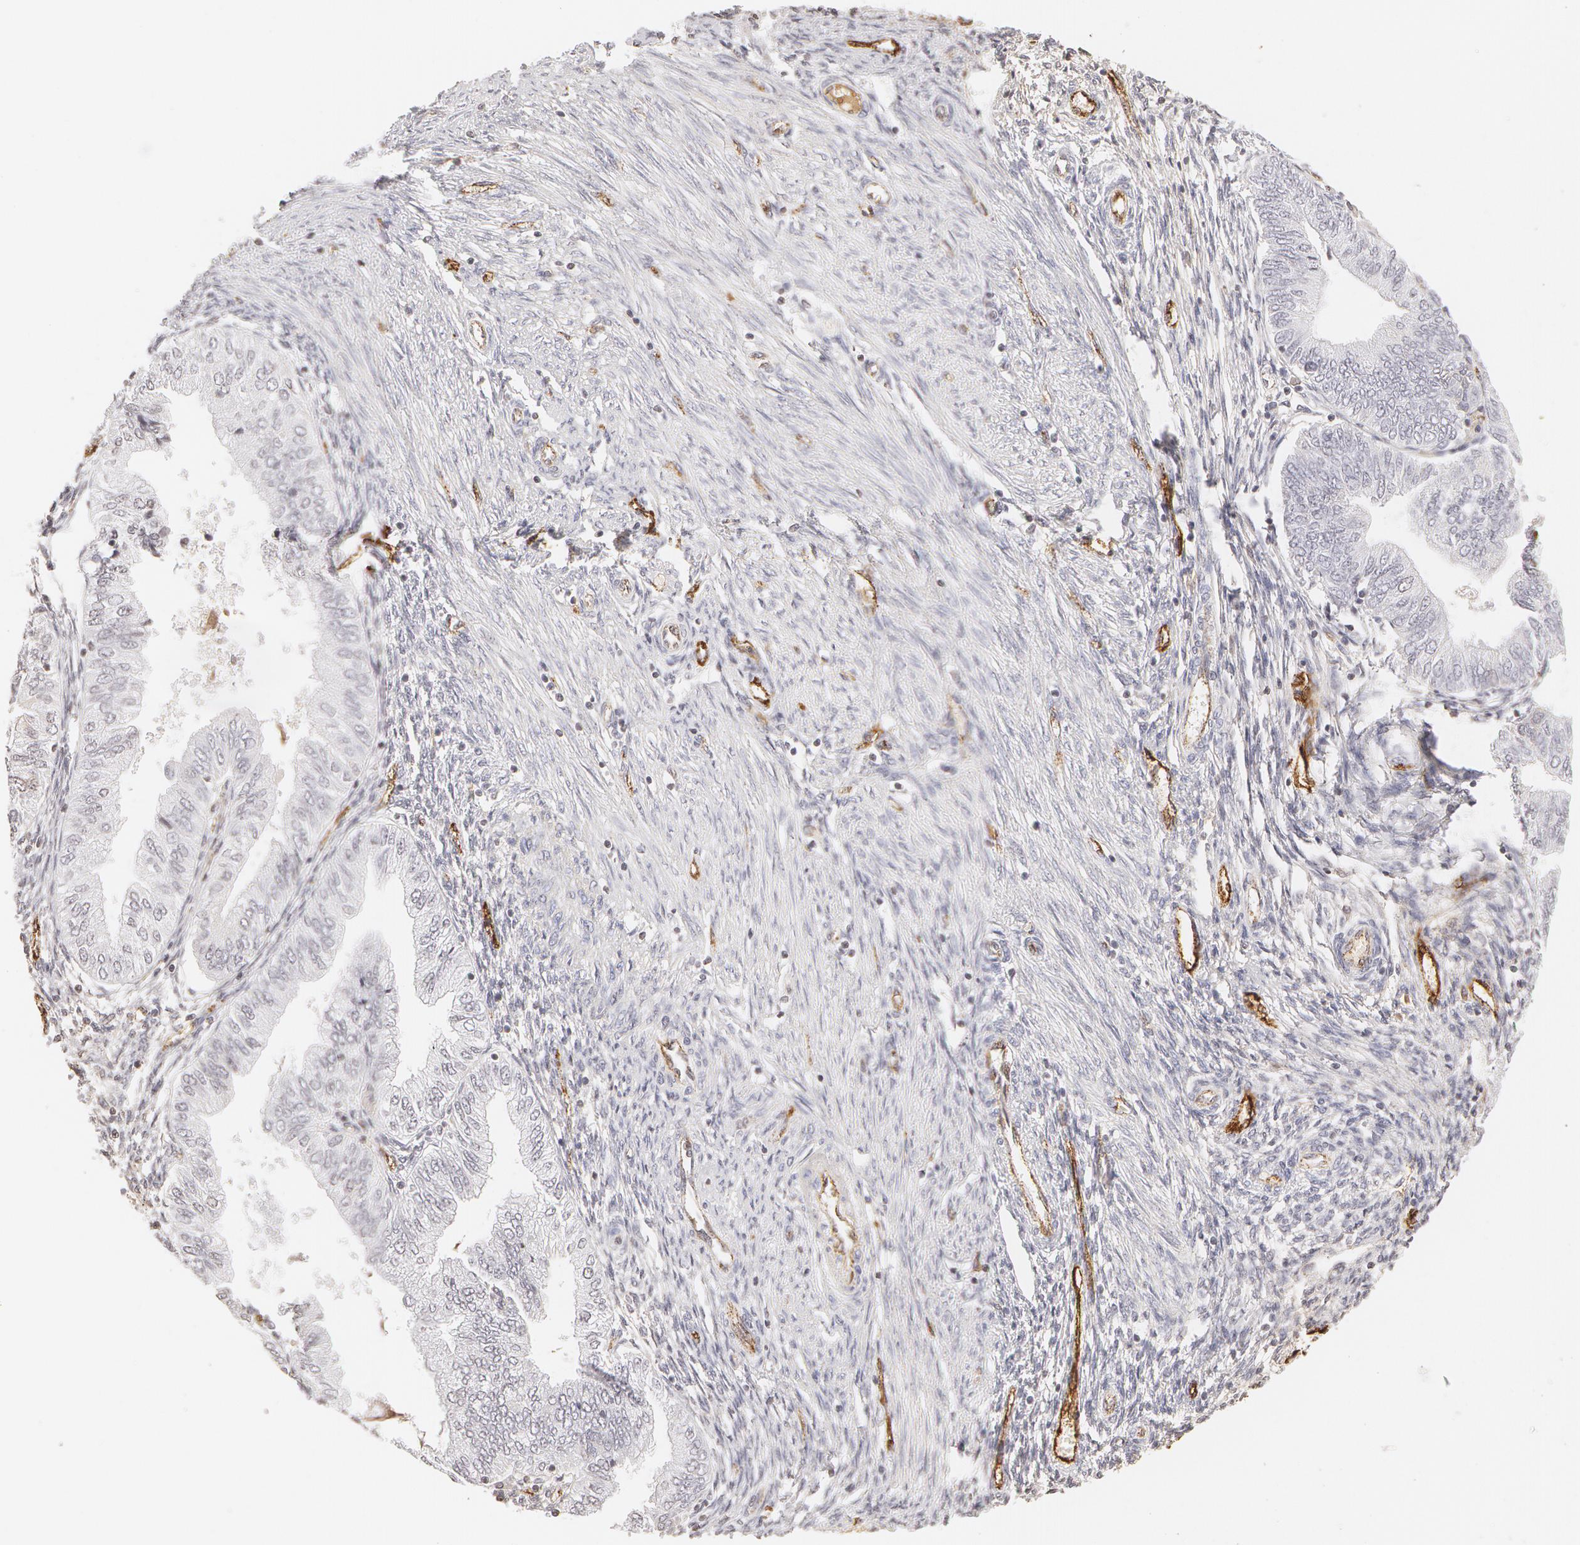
{"staining": {"intensity": "negative", "quantity": "none", "location": "none"}, "tissue": "endometrial cancer", "cell_type": "Tumor cells", "image_type": "cancer", "snomed": [{"axis": "morphology", "description": "Adenocarcinoma, NOS"}, {"axis": "topography", "description": "Endometrium"}], "caption": "Immunohistochemical staining of adenocarcinoma (endometrial) demonstrates no significant staining in tumor cells. (DAB immunohistochemistry (IHC) with hematoxylin counter stain).", "gene": "VWF", "patient": {"sex": "female", "age": 51}}